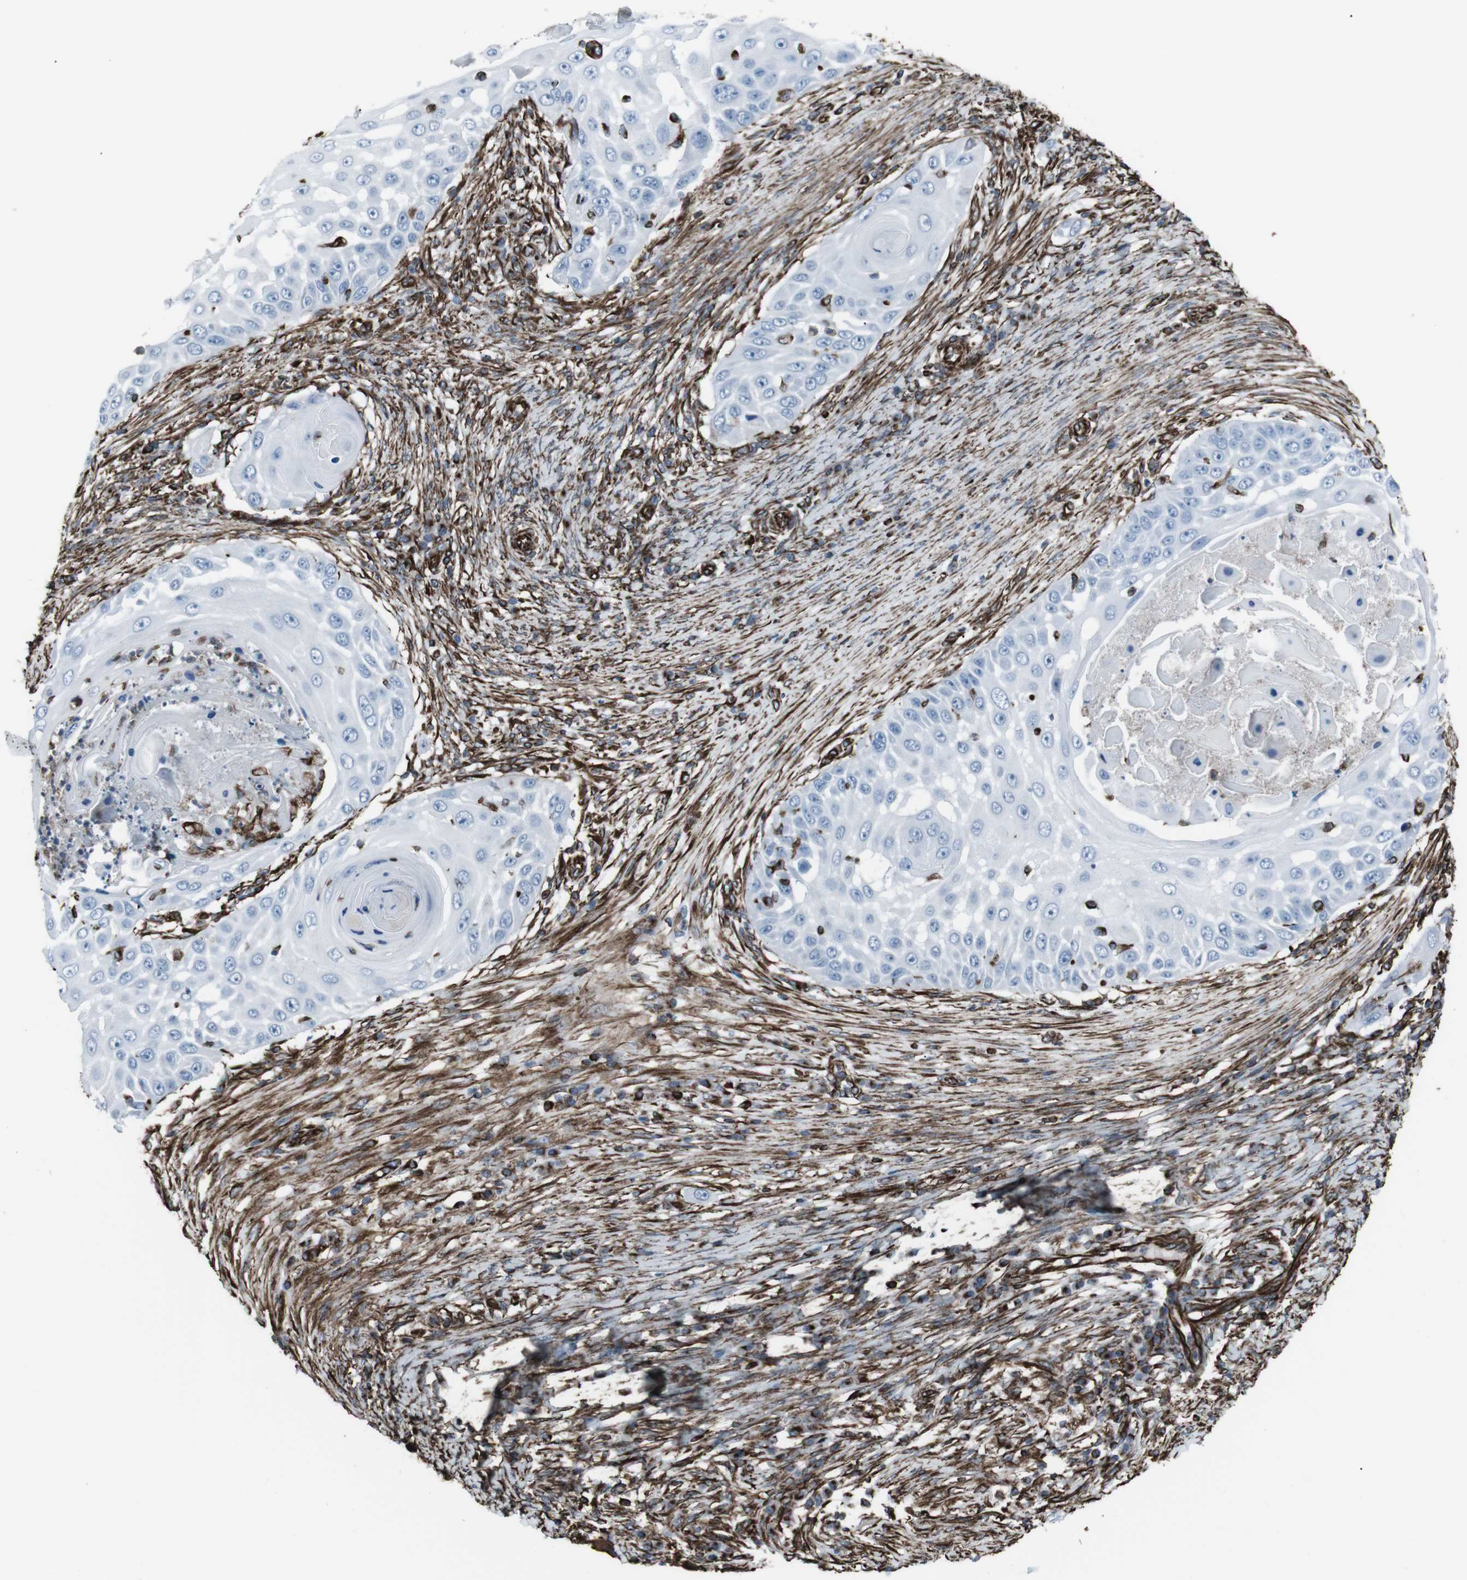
{"staining": {"intensity": "negative", "quantity": "none", "location": "none"}, "tissue": "skin cancer", "cell_type": "Tumor cells", "image_type": "cancer", "snomed": [{"axis": "morphology", "description": "Squamous cell carcinoma, NOS"}, {"axis": "topography", "description": "Skin"}], "caption": "Human skin squamous cell carcinoma stained for a protein using IHC exhibits no staining in tumor cells.", "gene": "ZDHHC6", "patient": {"sex": "female", "age": 44}}